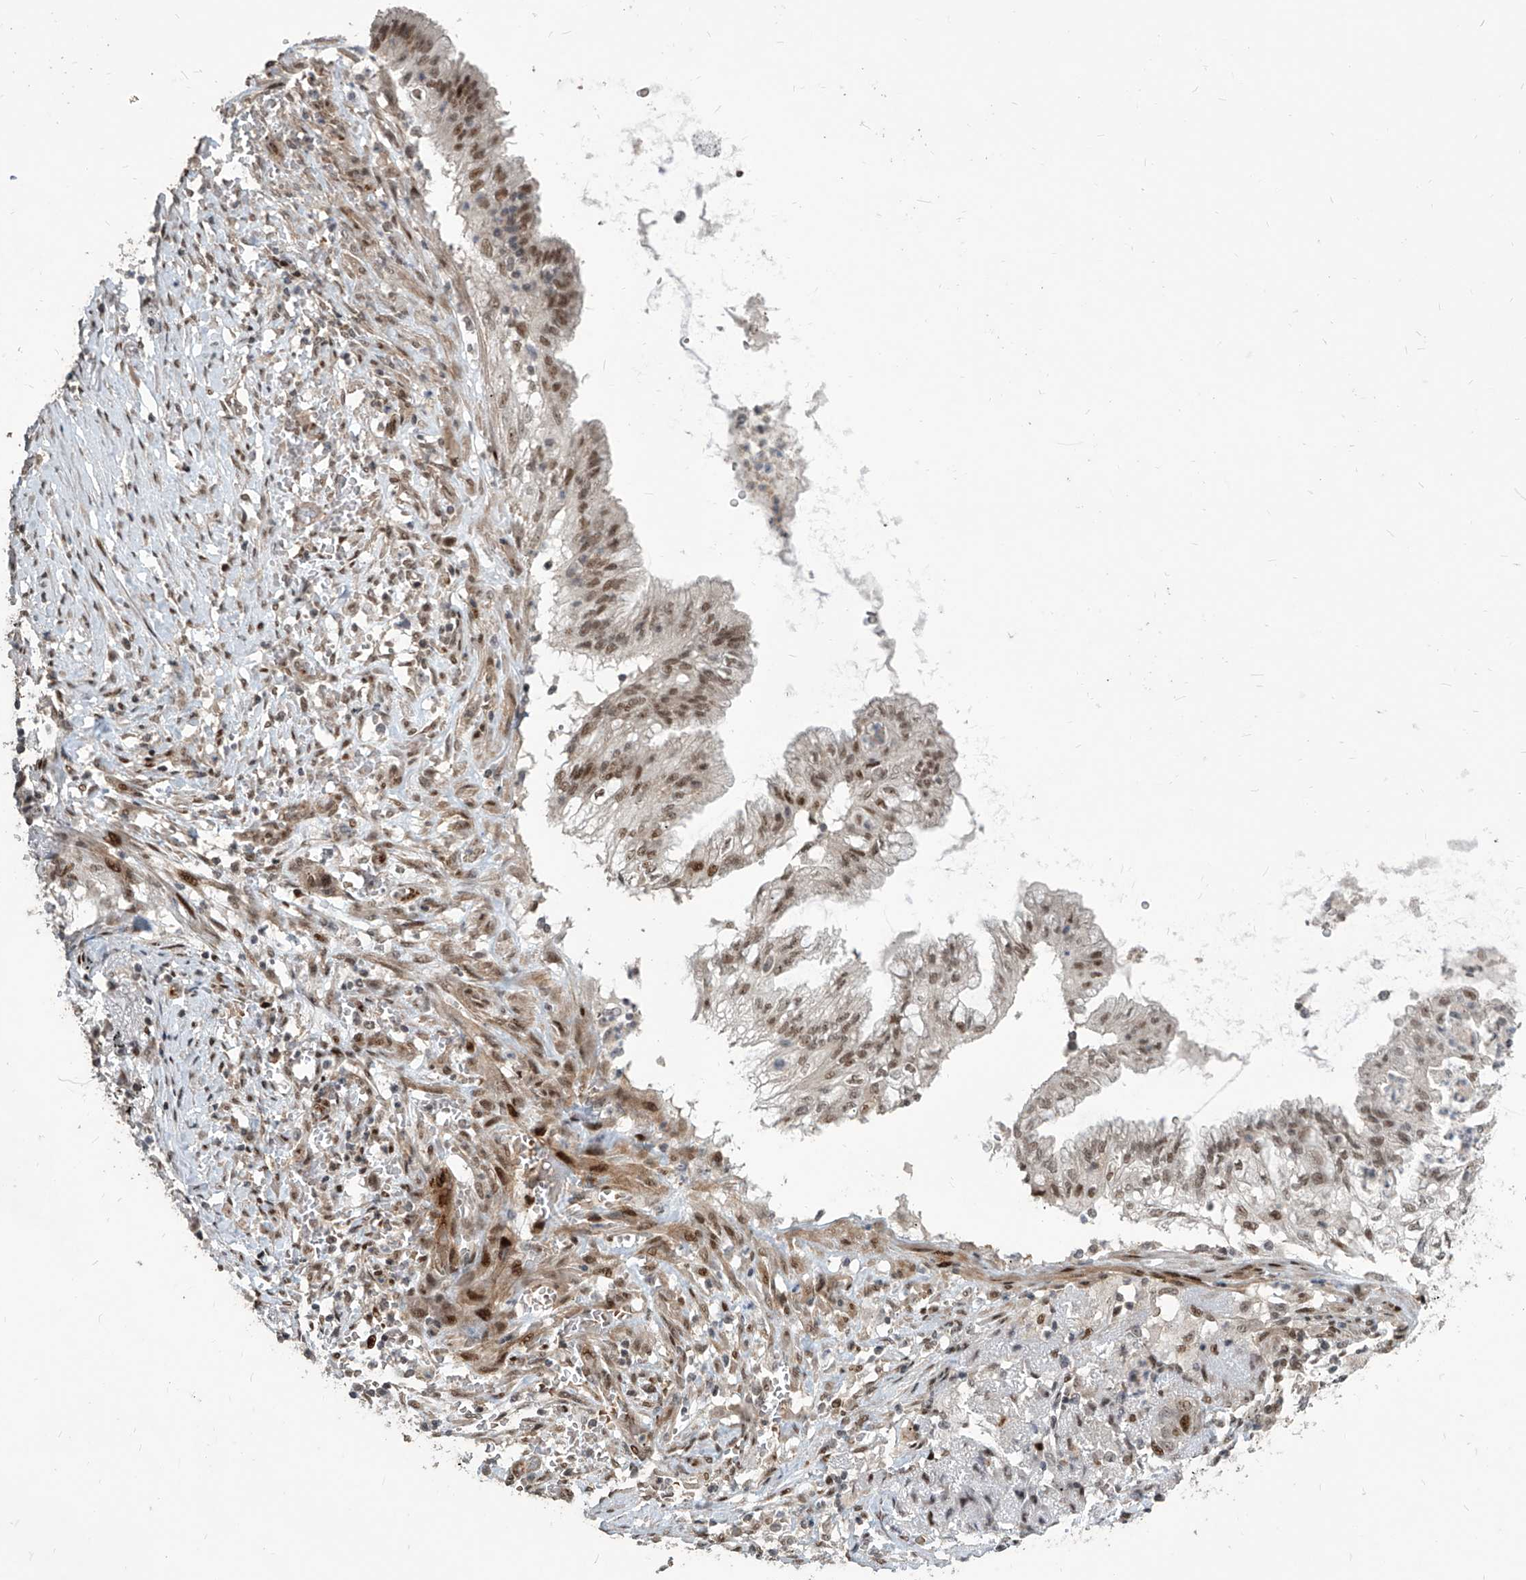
{"staining": {"intensity": "moderate", "quantity": ">75%", "location": "nuclear"}, "tissue": "lung cancer", "cell_type": "Tumor cells", "image_type": "cancer", "snomed": [{"axis": "morphology", "description": "Adenocarcinoma, NOS"}, {"axis": "topography", "description": "Lung"}], "caption": "Protein staining shows moderate nuclear staining in about >75% of tumor cells in lung cancer (adenocarcinoma).", "gene": "IRF2", "patient": {"sex": "female", "age": 70}}